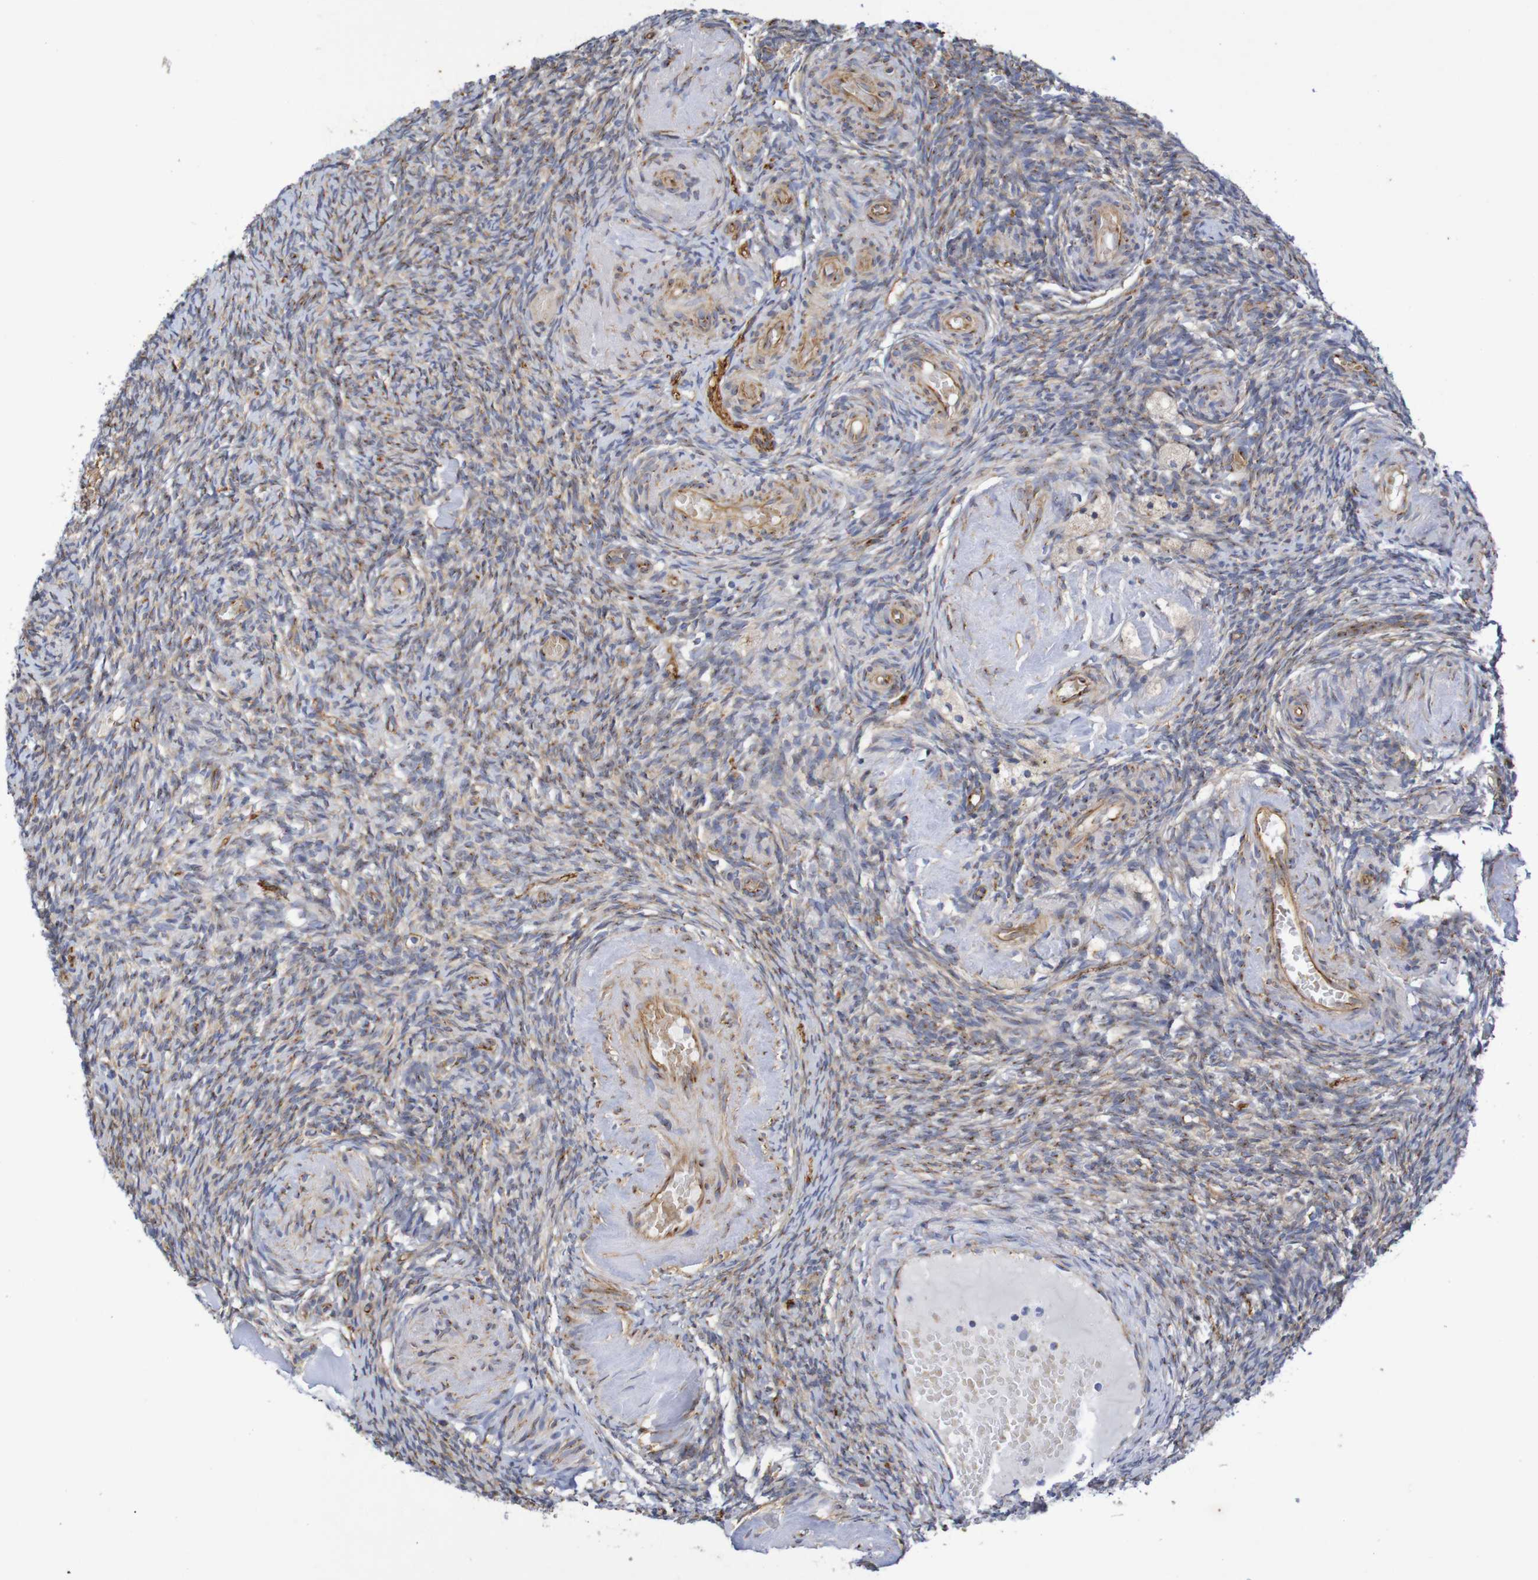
{"staining": {"intensity": "moderate", "quantity": "25%-75%", "location": "cytoplasmic/membranous"}, "tissue": "ovary", "cell_type": "Ovarian stroma cells", "image_type": "normal", "snomed": [{"axis": "morphology", "description": "Normal tissue, NOS"}, {"axis": "topography", "description": "Ovary"}], "caption": "IHC staining of unremarkable ovary, which reveals medium levels of moderate cytoplasmic/membranous positivity in about 25%-75% of ovarian stroma cells indicating moderate cytoplasmic/membranous protein staining. The staining was performed using DAB (brown) for protein detection and nuclei were counterstained in hematoxylin (blue).", "gene": "DCP2", "patient": {"sex": "female", "age": 60}}